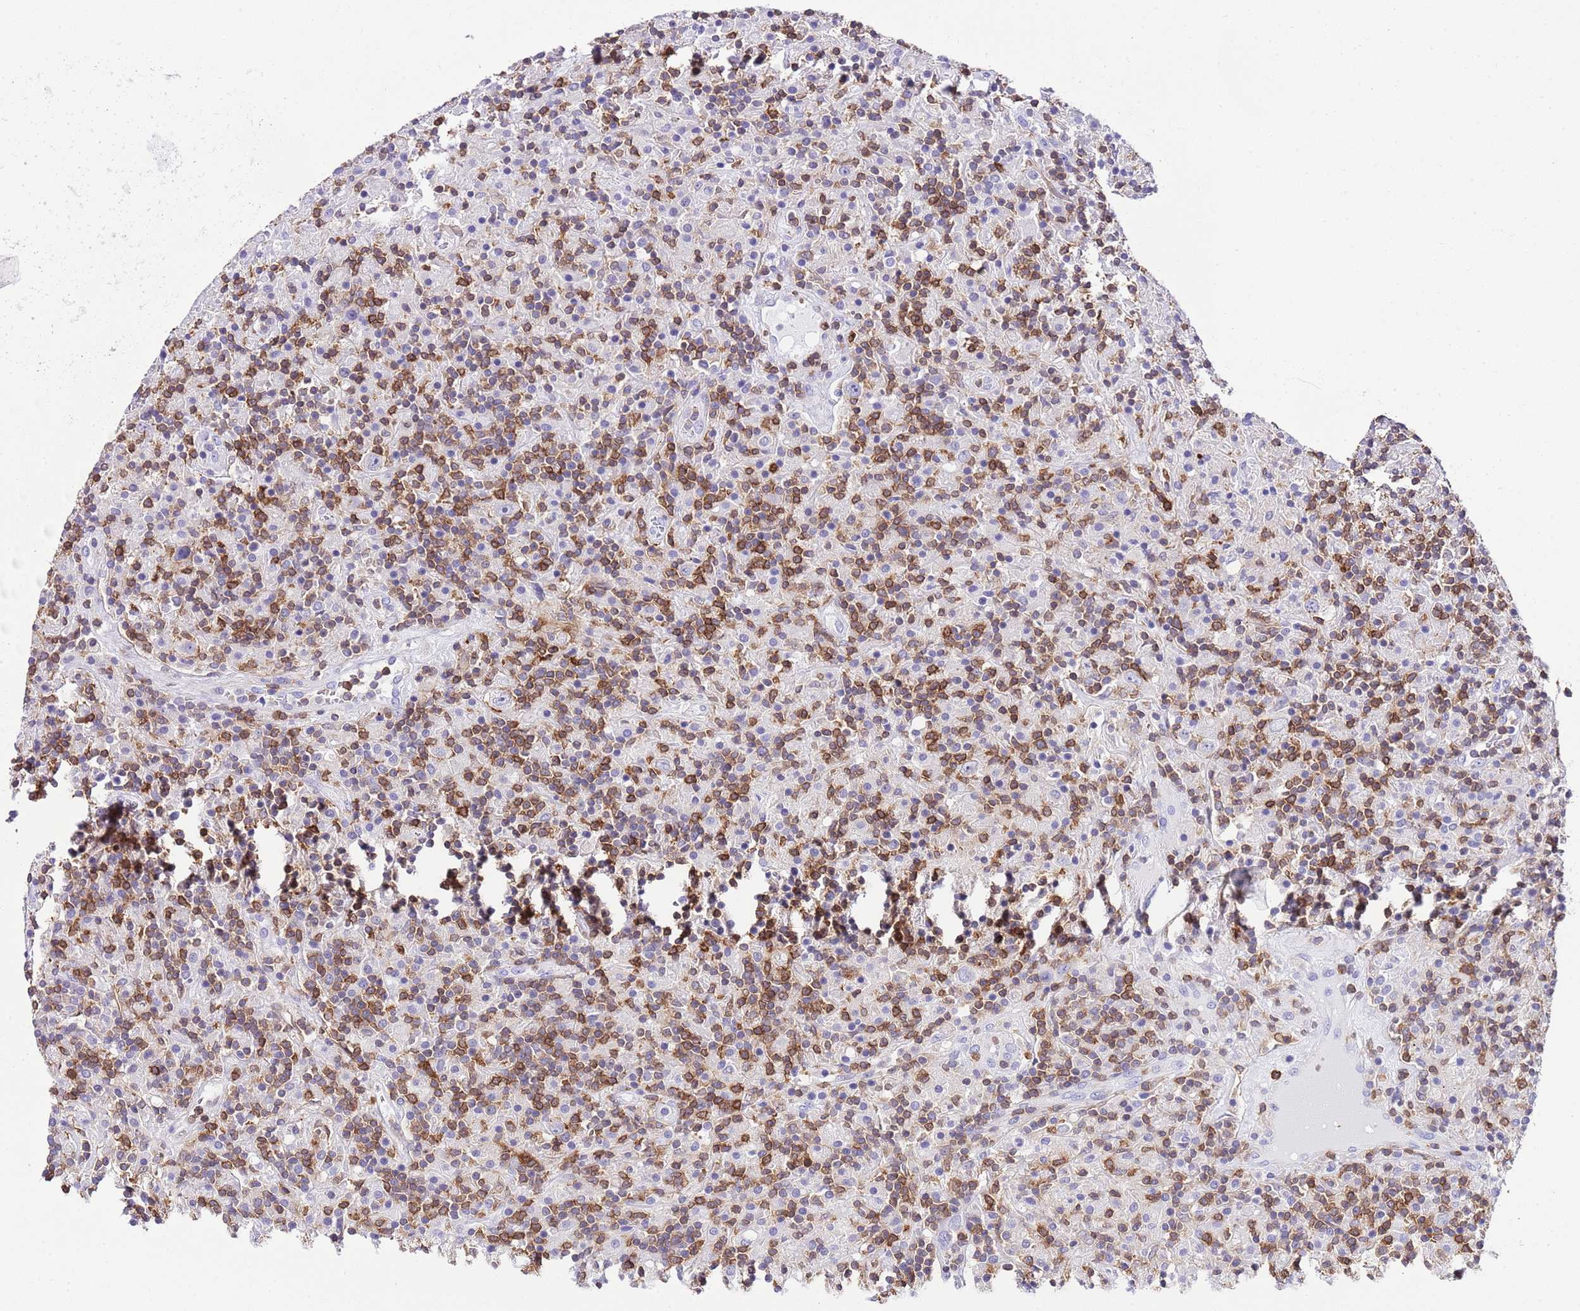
{"staining": {"intensity": "negative", "quantity": "none", "location": "none"}, "tissue": "lymphoma", "cell_type": "Tumor cells", "image_type": "cancer", "snomed": [{"axis": "morphology", "description": "Hodgkin's disease, NOS"}, {"axis": "topography", "description": "Lymph node"}], "caption": "IHC histopathology image of Hodgkin's disease stained for a protein (brown), which exhibits no staining in tumor cells.", "gene": "CNN2", "patient": {"sex": "male", "age": 70}}